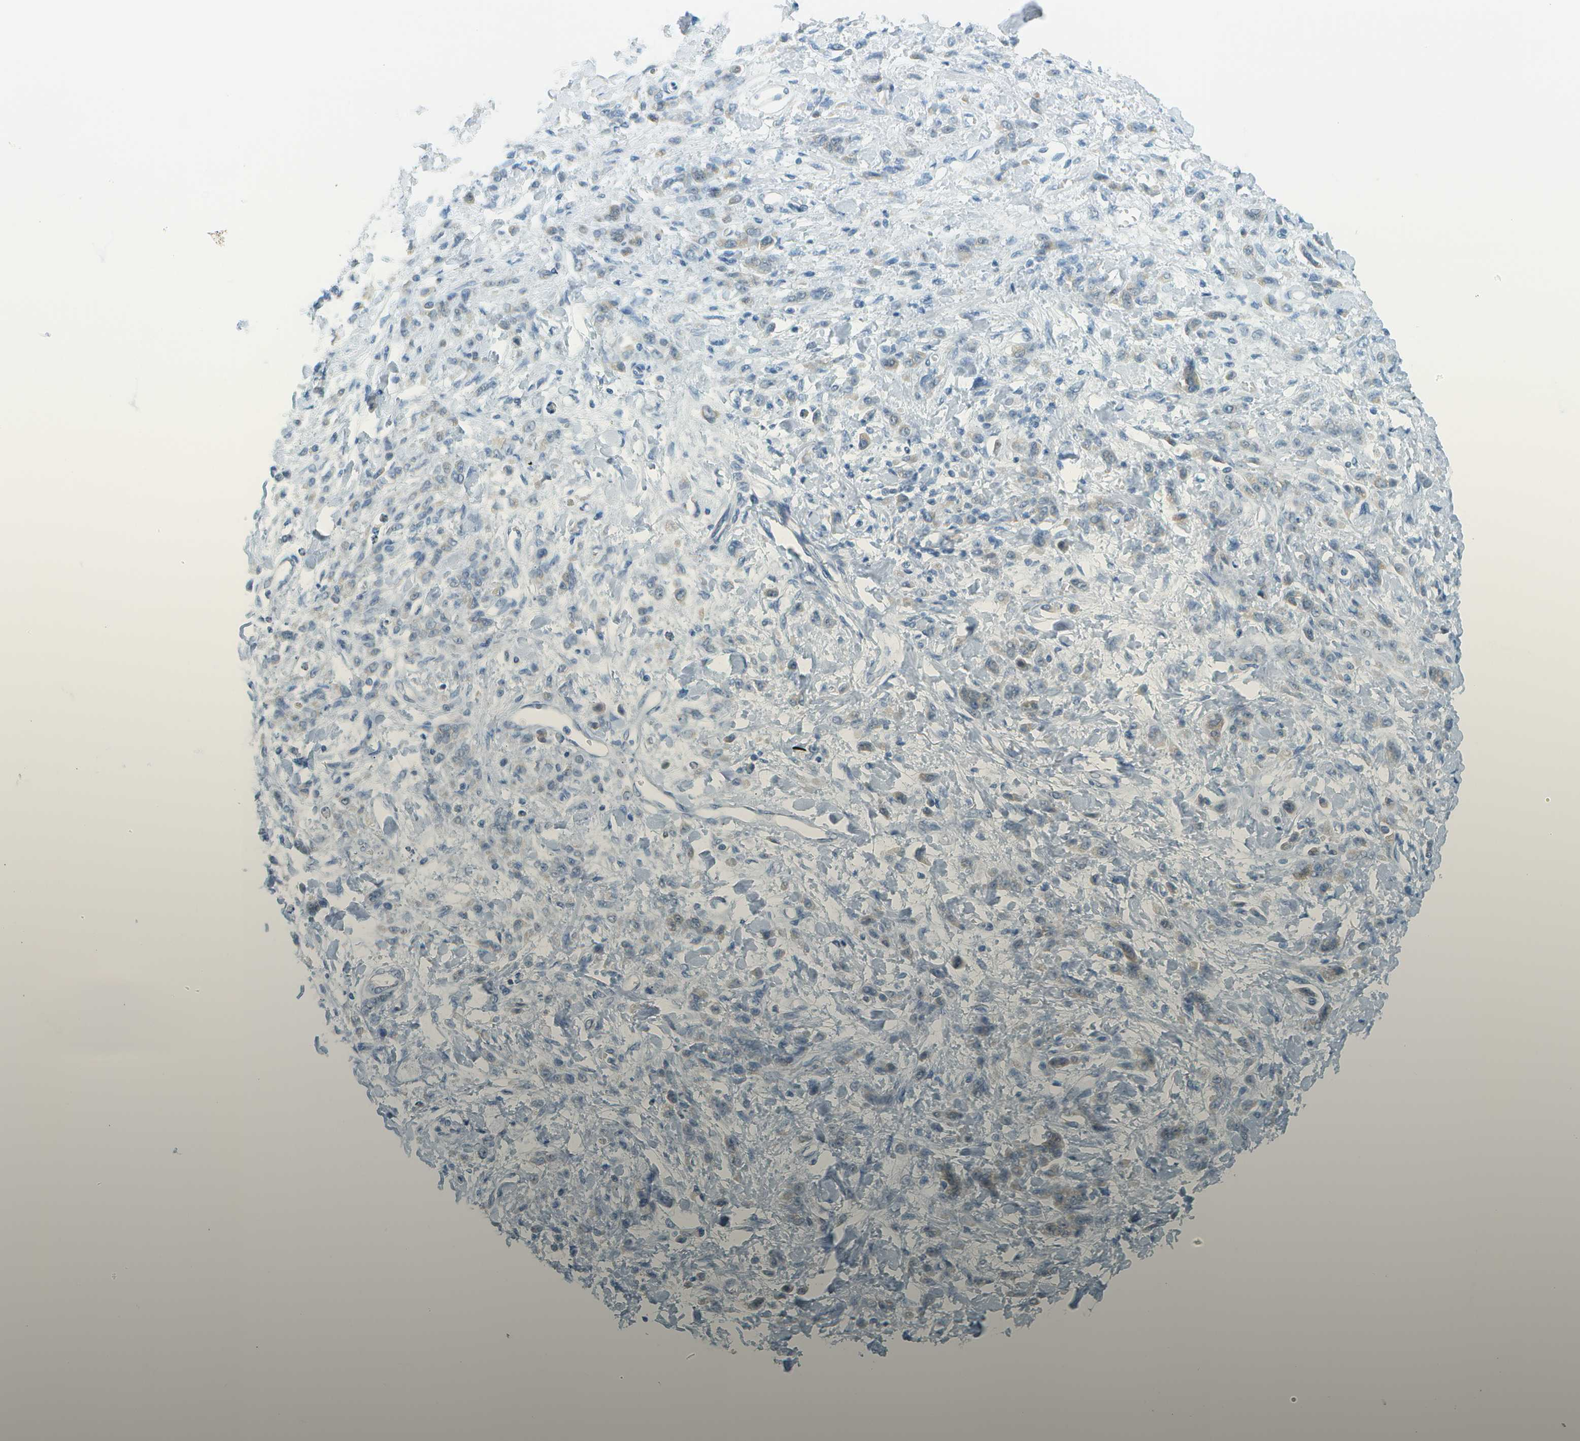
{"staining": {"intensity": "negative", "quantity": "none", "location": "none"}, "tissue": "stomach cancer", "cell_type": "Tumor cells", "image_type": "cancer", "snomed": [{"axis": "morphology", "description": "Normal tissue, NOS"}, {"axis": "morphology", "description": "Adenocarcinoma, NOS"}, {"axis": "topography", "description": "Stomach"}], "caption": "Immunohistochemistry (IHC) photomicrograph of human stomach cancer stained for a protein (brown), which displays no positivity in tumor cells.", "gene": "SMYD5", "patient": {"sex": "male", "age": 82}}